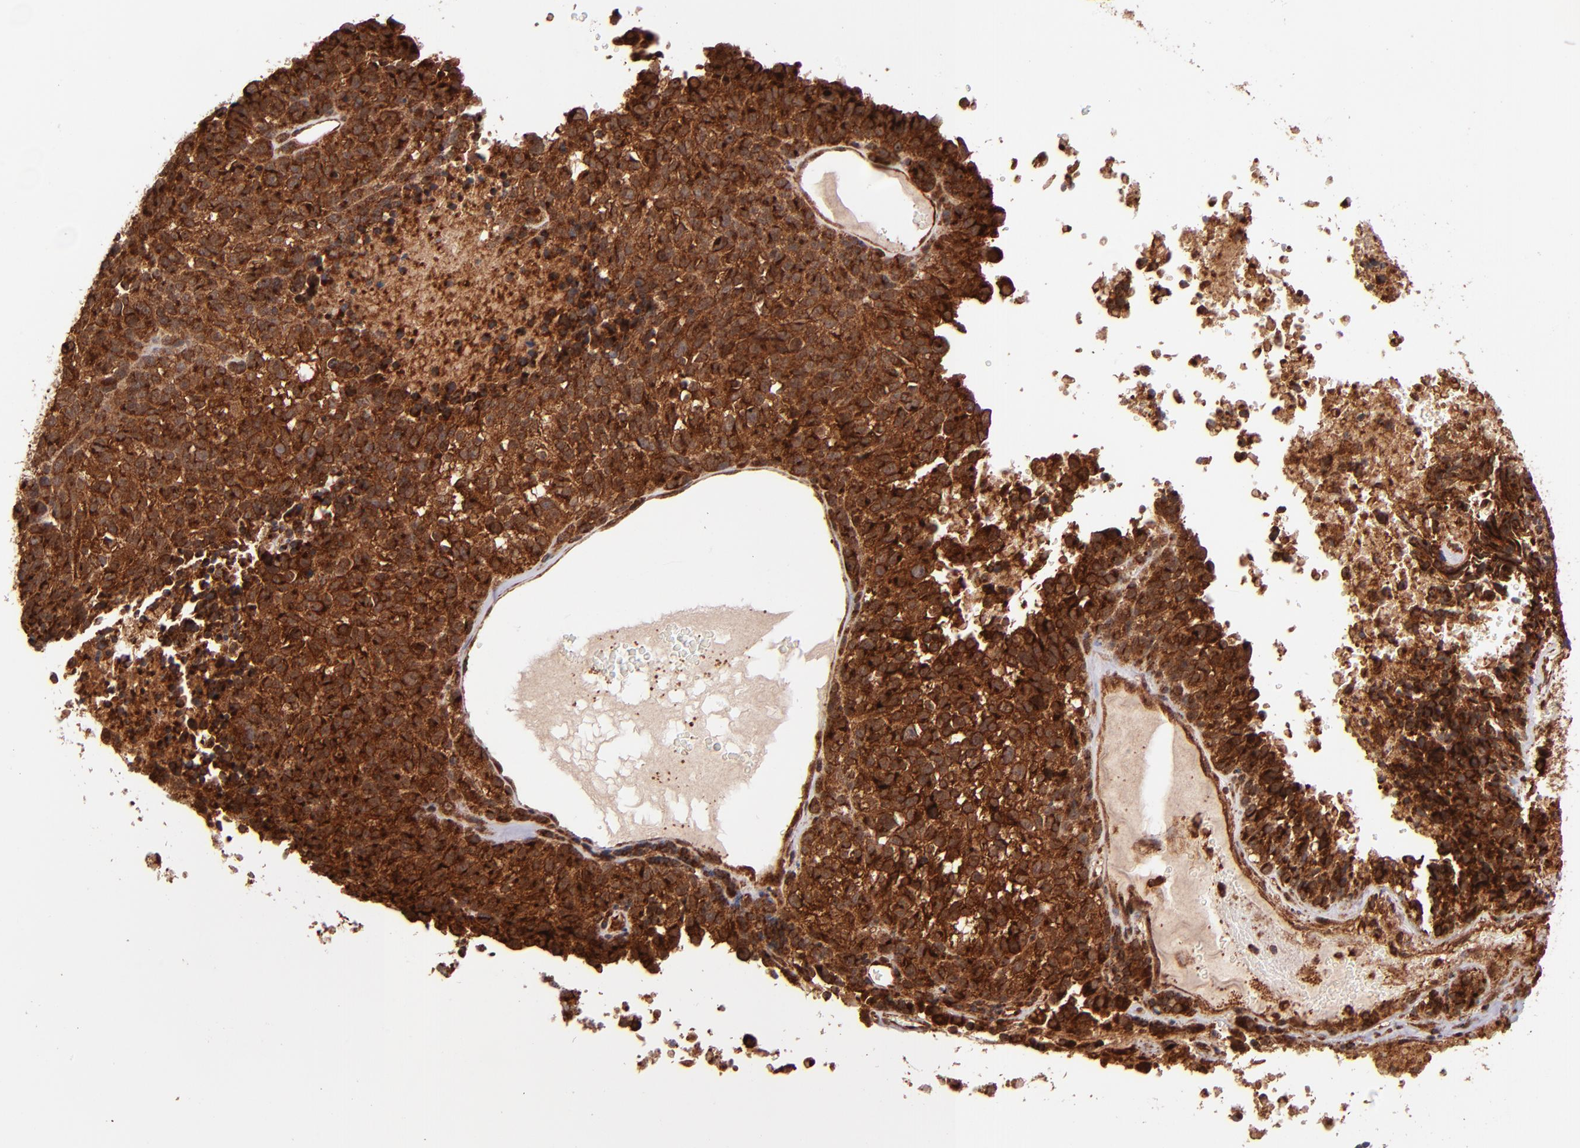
{"staining": {"intensity": "strong", "quantity": ">75%", "location": "cytoplasmic/membranous"}, "tissue": "melanoma", "cell_type": "Tumor cells", "image_type": "cancer", "snomed": [{"axis": "morphology", "description": "Malignant melanoma, Metastatic site"}, {"axis": "topography", "description": "Cerebral cortex"}], "caption": "Melanoma stained for a protein displays strong cytoplasmic/membranous positivity in tumor cells. (brown staining indicates protein expression, while blue staining denotes nuclei).", "gene": "STX8", "patient": {"sex": "female", "age": 52}}